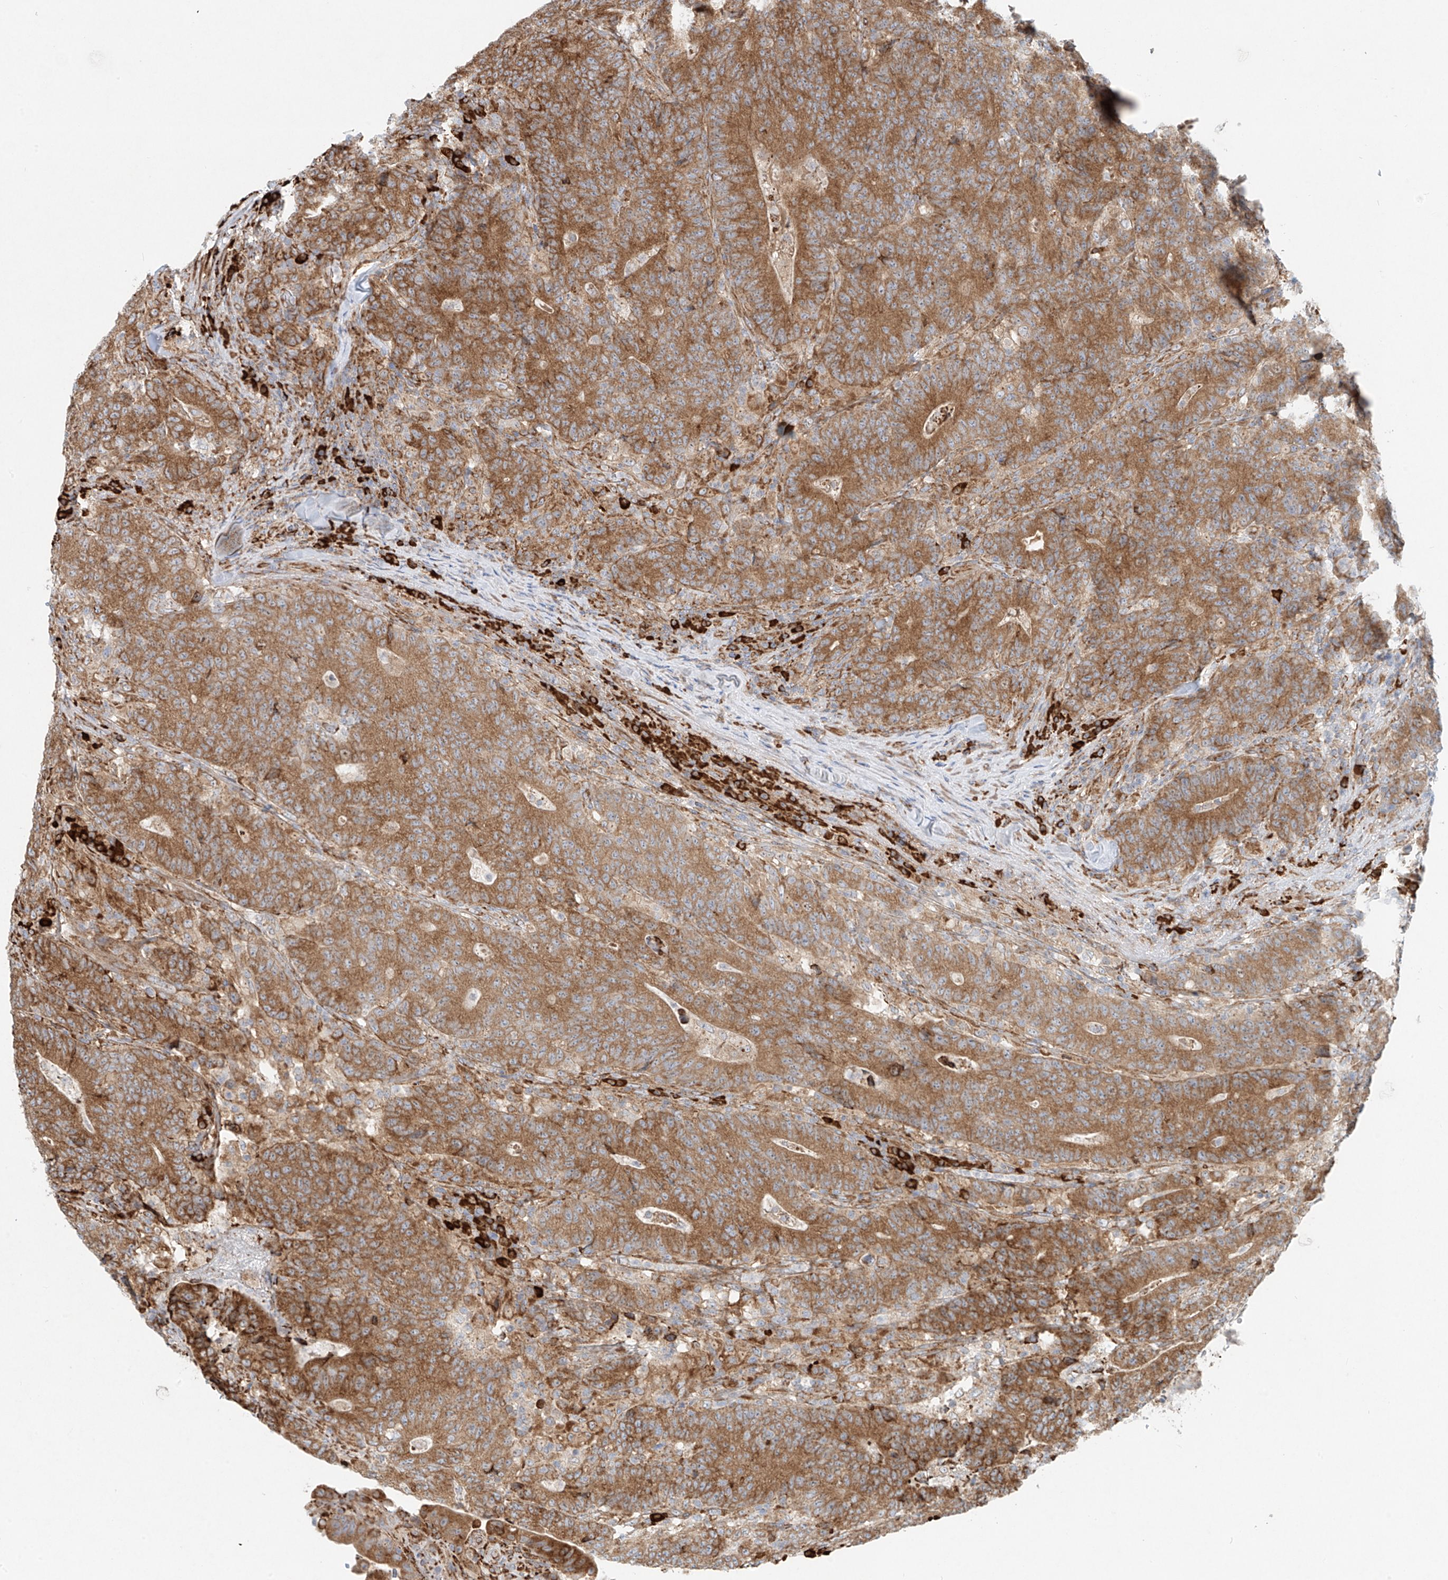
{"staining": {"intensity": "moderate", "quantity": ">75%", "location": "cytoplasmic/membranous"}, "tissue": "colorectal cancer", "cell_type": "Tumor cells", "image_type": "cancer", "snomed": [{"axis": "morphology", "description": "Normal tissue, NOS"}, {"axis": "morphology", "description": "Adenocarcinoma, NOS"}, {"axis": "topography", "description": "Colon"}], "caption": "Approximately >75% of tumor cells in human colorectal adenocarcinoma demonstrate moderate cytoplasmic/membranous protein staining as visualized by brown immunohistochemical staining.", "gene": "EIPR1", "patient": {"sex": "female", "age": 75}}